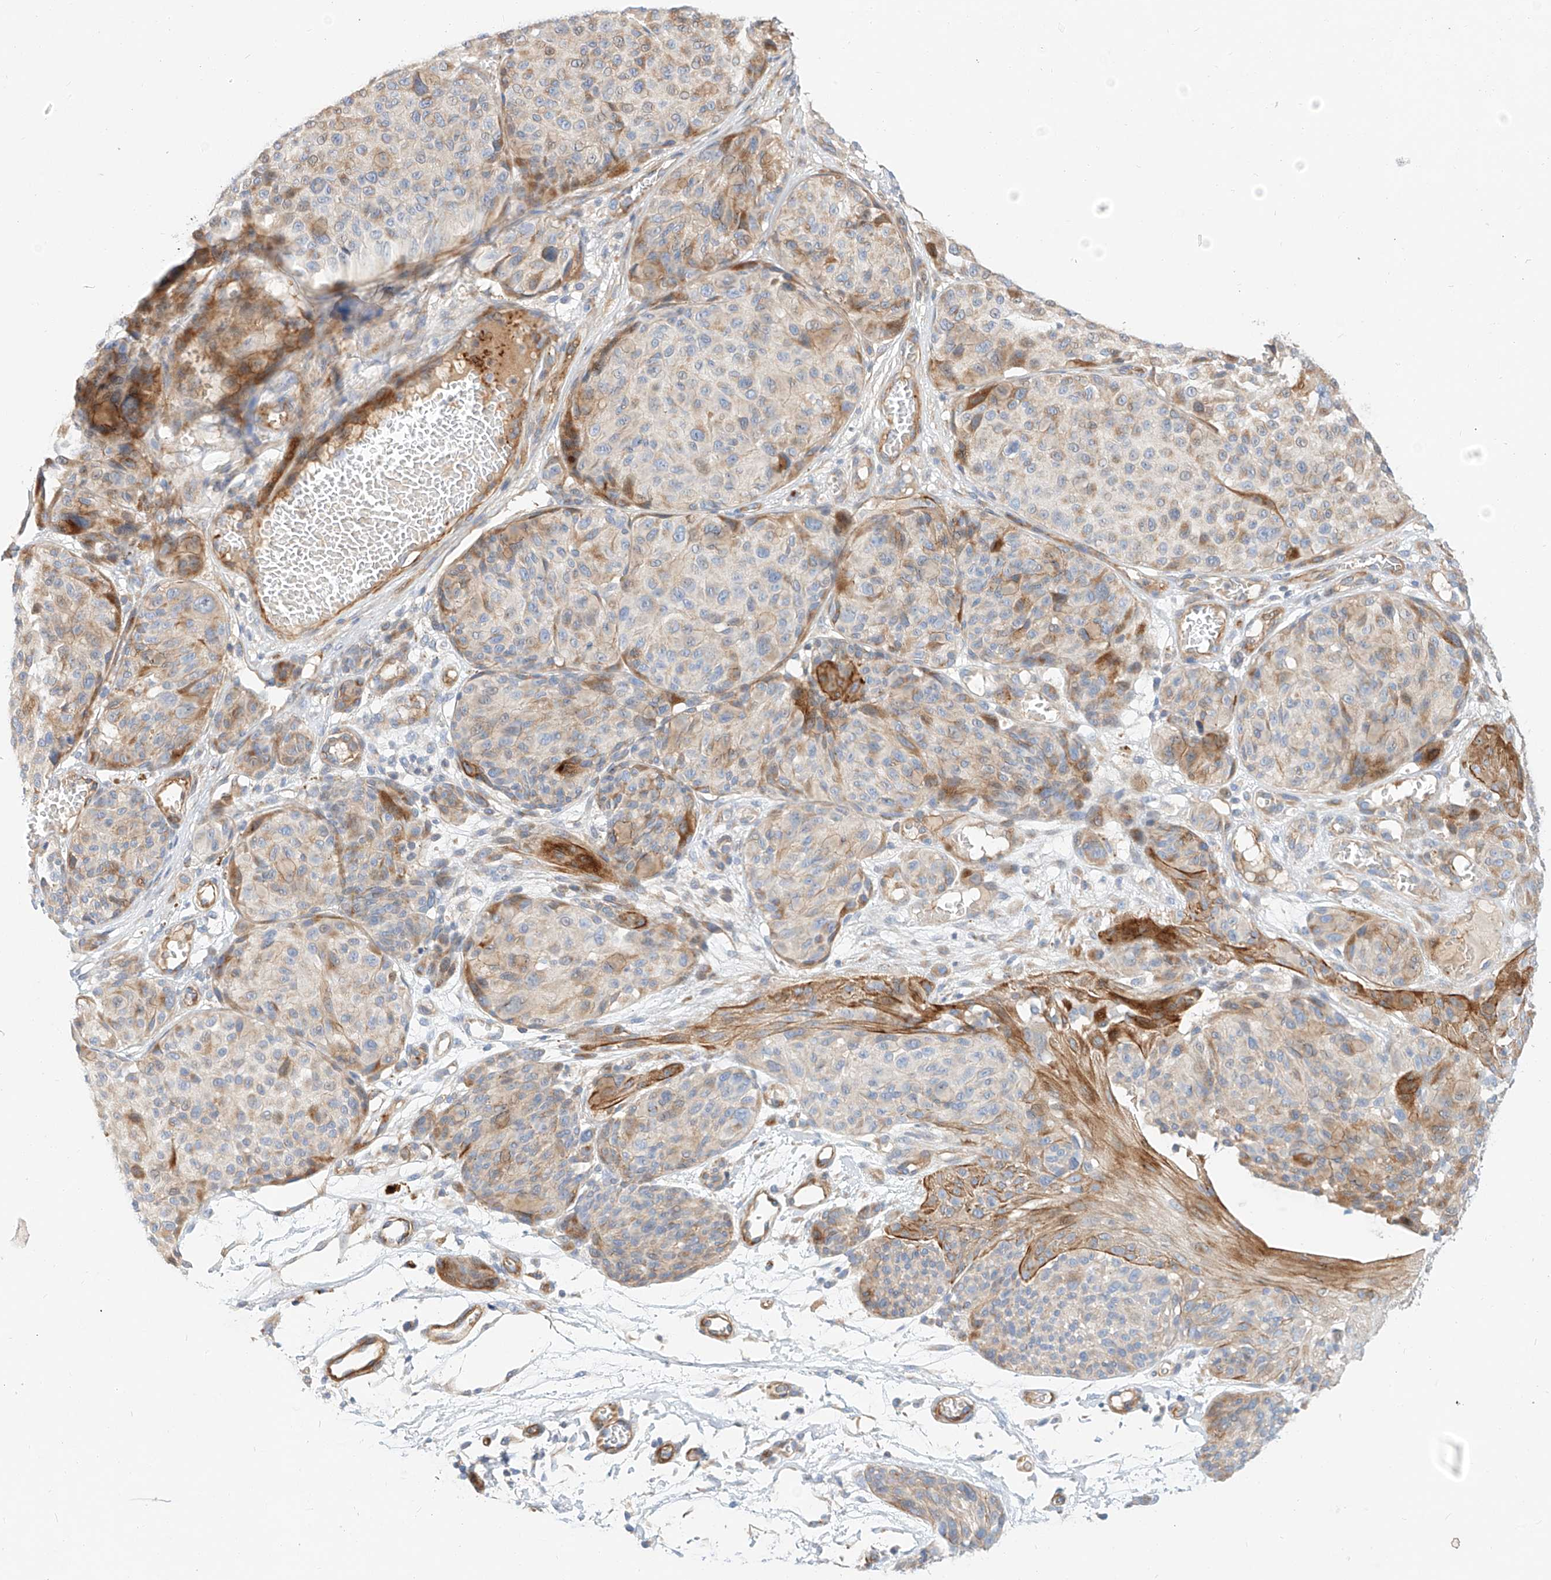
{"staining": {"intensity": "moderate", "quantity": "<25%", "location": "cytoplasmic/membranous"}, "tissue": "melanoma", "cell_type": "Tumor cells", "image_type": "cancer", "snomed": [{"axis": "morphology", "description": "Malignant melanoma, NOS"}, {"axis": "topography", "description": "Skin"}], "caption": "Immunohistochemistry of human melanoma exhibits low levels of moderate cytoplasmic/membranous staining in about <25% of tumor cells. (Brightfield microscopy of DAB IHC at high magnification).", "gene": "KCNH5", "patient": {"sex": "male", "age": 83}}